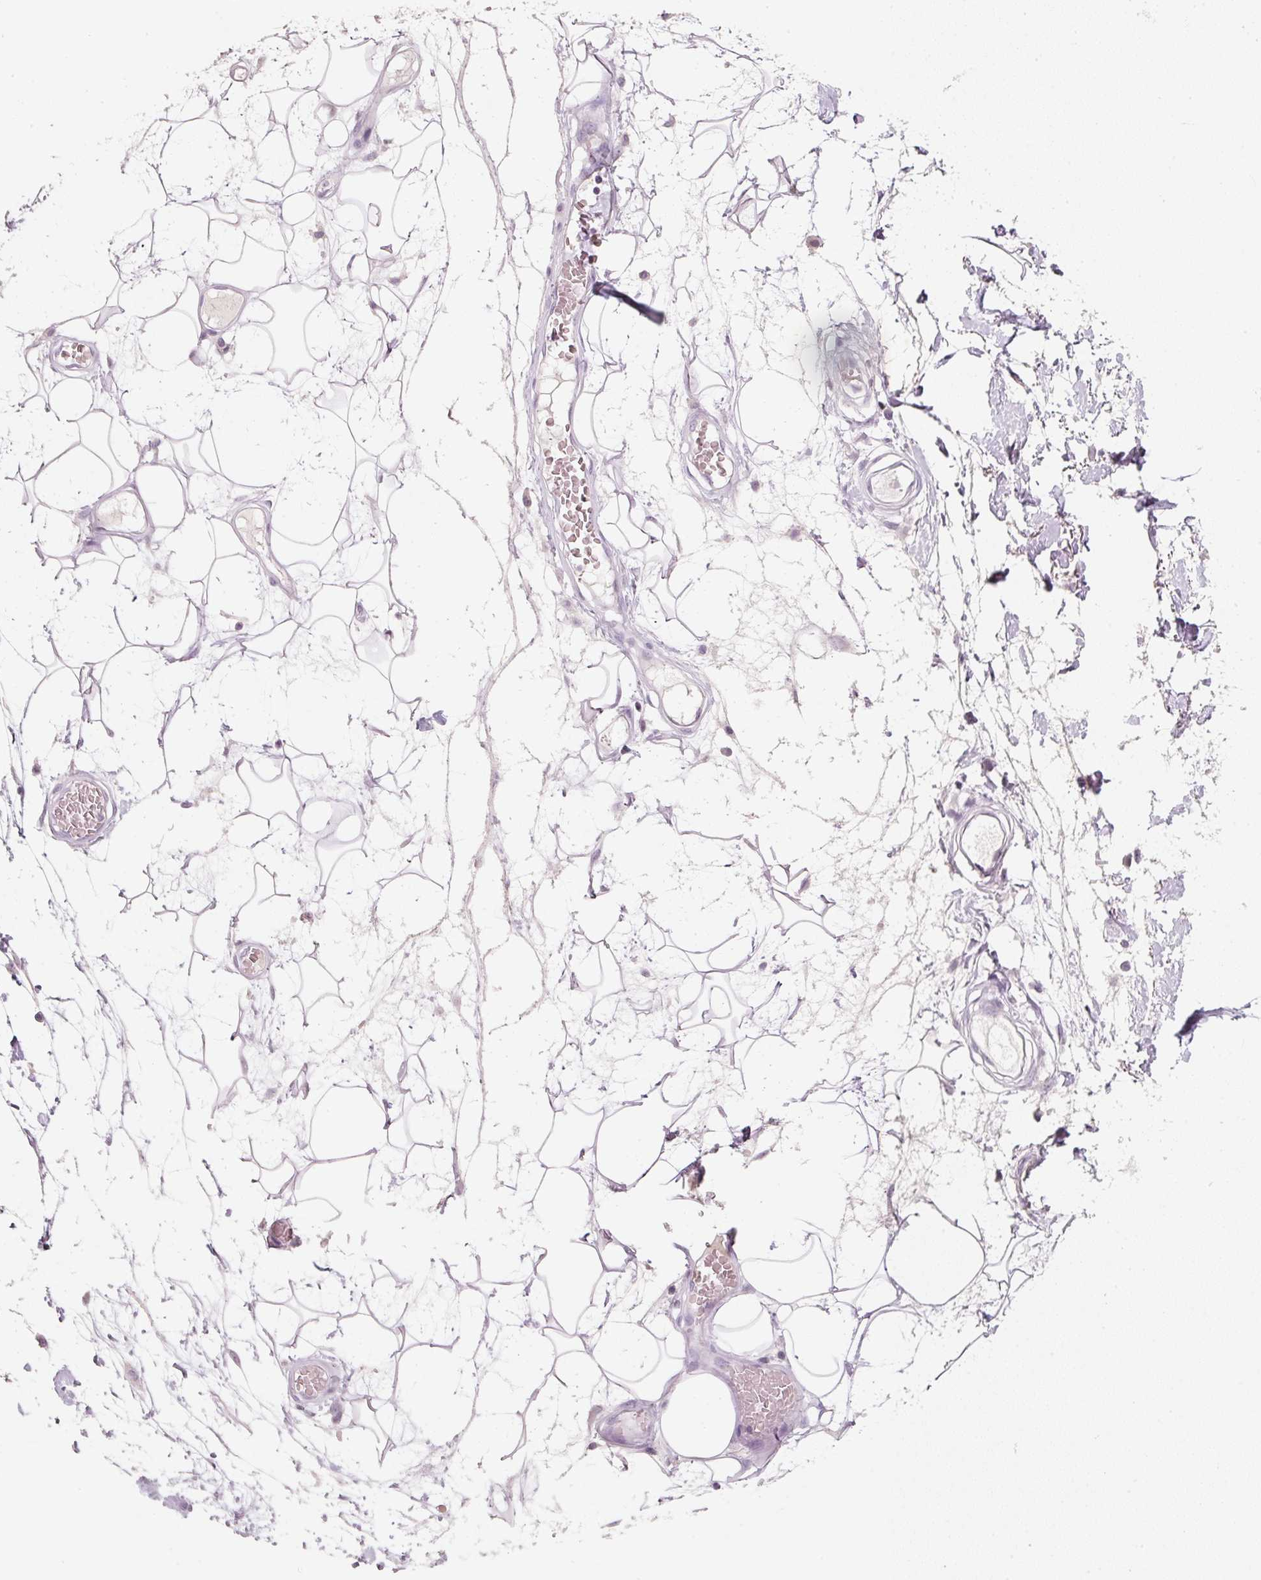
{"staining": {"intensity": "negative", "quantity": "none", "location": "none"}, "tissue": "adipose tissue", "cell_type": "Adipocytes", "image_type": "normal", "snomed": [{"axis": "morphology", "description": "Normal tissue, NOS"}, {"axis": "topography", "description": "Vulva"}, {"axis": "topography", "description": "Peripheral nerve tissue"}], "caption": "Histopathology image shows no protein positivity in adipocytes of normal adipose tissue. Brightfield microscopy of immunohistochemistry (IHC) stained with DAB (3,3'-diaminobenzidine) (brown) and hematoxylin (blue), captured at high magnification.", "gene": "ENSG00000206549", "patient": {"sex": "female", "age": 68}}